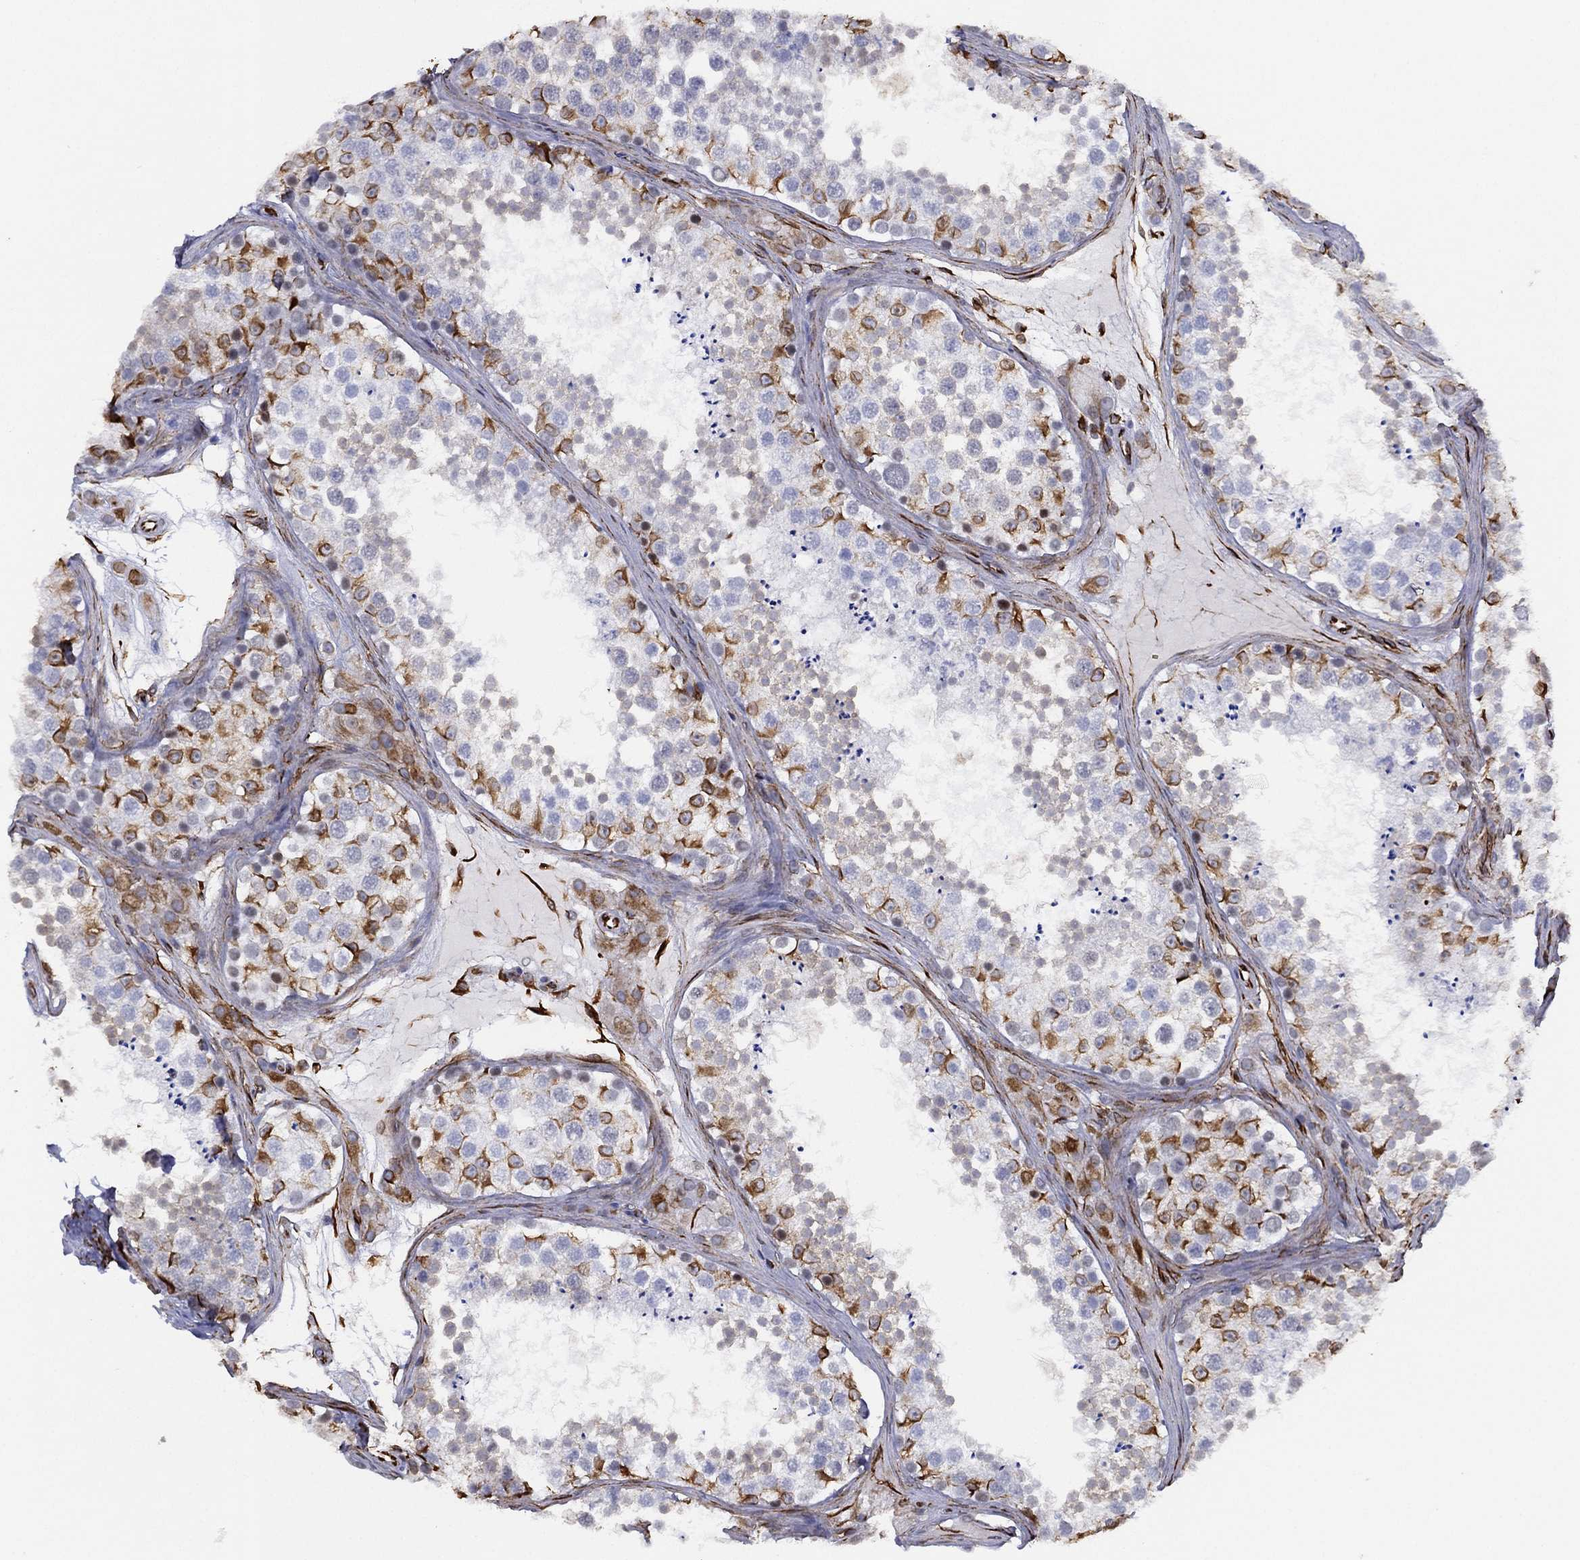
{"staining": {"intensity": "strong", "quantity": "<25%", "location": "cytoplasmic/membranous"}, "tissue": "testis", "cell_type": "Cells in seminiferous ducts", "image_type": "normal", "snomed": [{"axis": "morphology", "description": "Normal tissue, NOS"}, {"axis": "topography", "description": "Testis"}], "caption": "Strong cytoplasmic/membranous protein expression is seen in approximately <25% of cells in seminiferous ducts in testis.", "gene": "MAS1", "patient": {"sex": "male", "age": 41}}